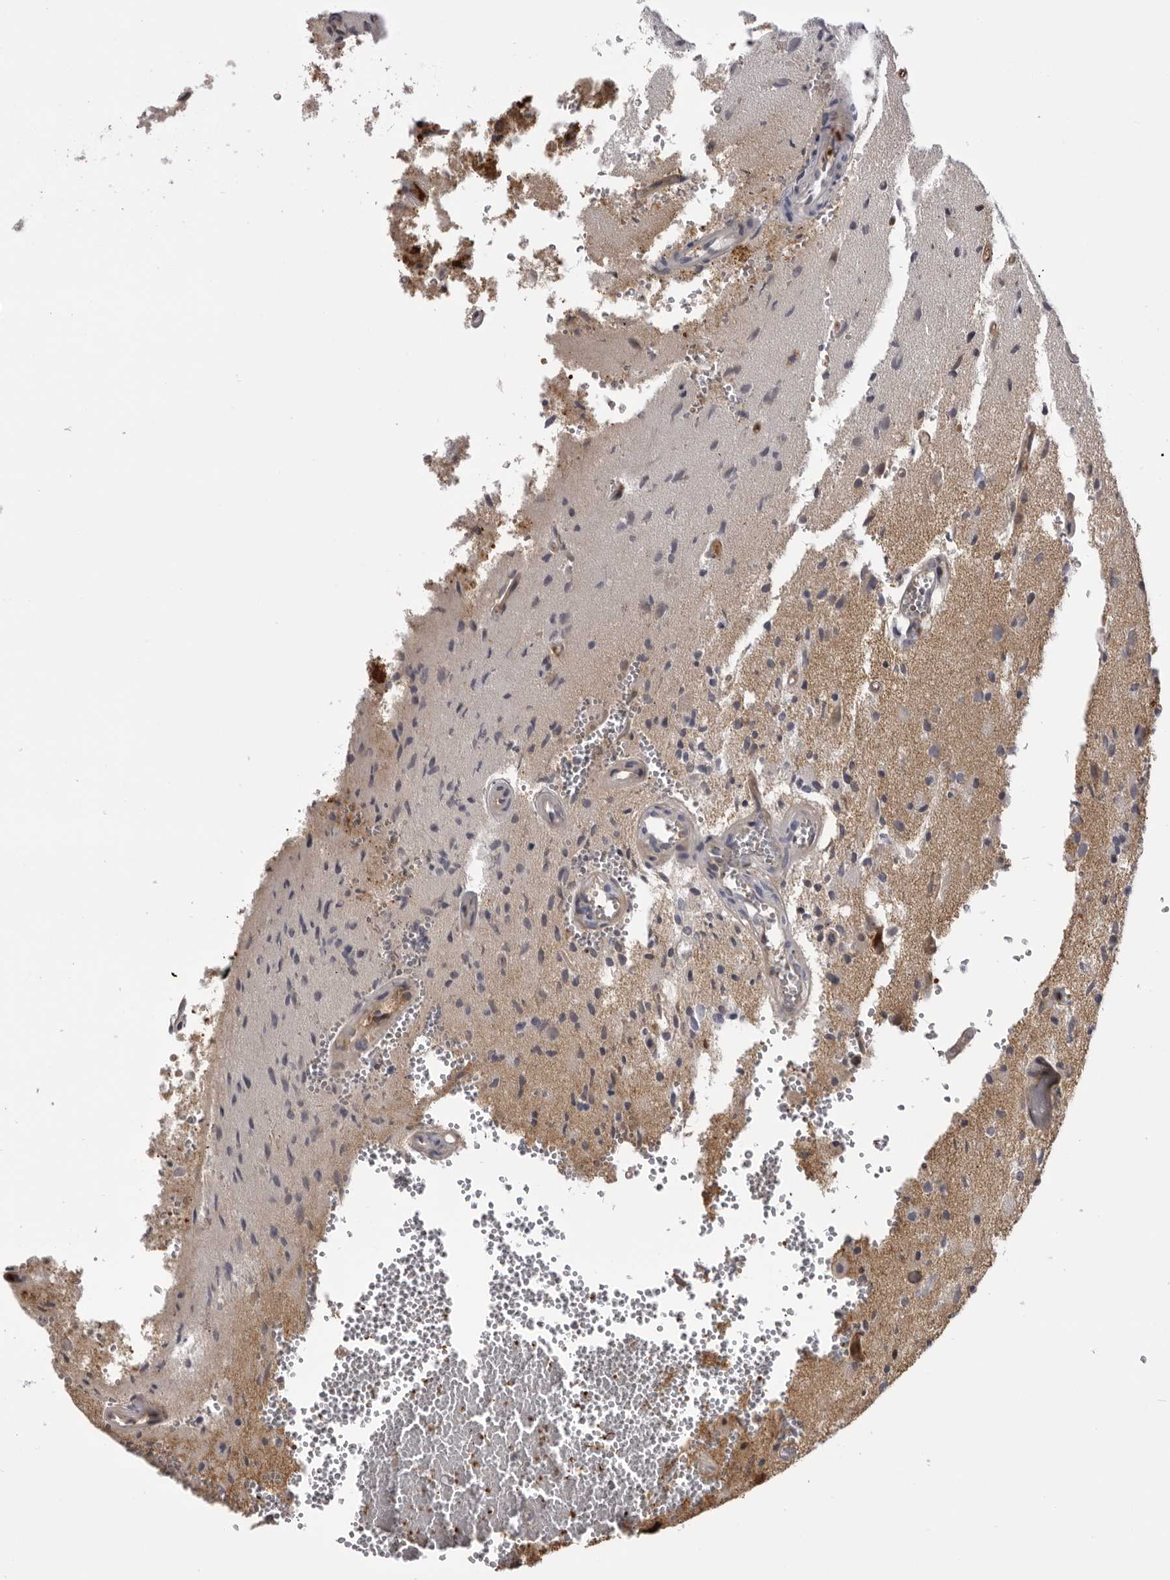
{"staining": {"intensity": "negative", "quantity": "none", "location": "none"}, "tissue": "glioma", "cell_type": "Tumor cells", "image_type": "cancer", "snomed": [{"axis": "morphology", "description": "Normal tissue, NOS"}, {"axis": "morphology", "description": "Glioma, malignant, High grade"}, {"axis": "topography", "description": "Cerebral cortex"}], "caption": "Glioma was stained to show a protein in brown. There is no significant expression in tumor cells. (DAB immunohistochemistry visualized using brightfield microscopy, high magnification).", "gene": "PLEKHF2", "patient": {"sex": "male", "age": 77}}